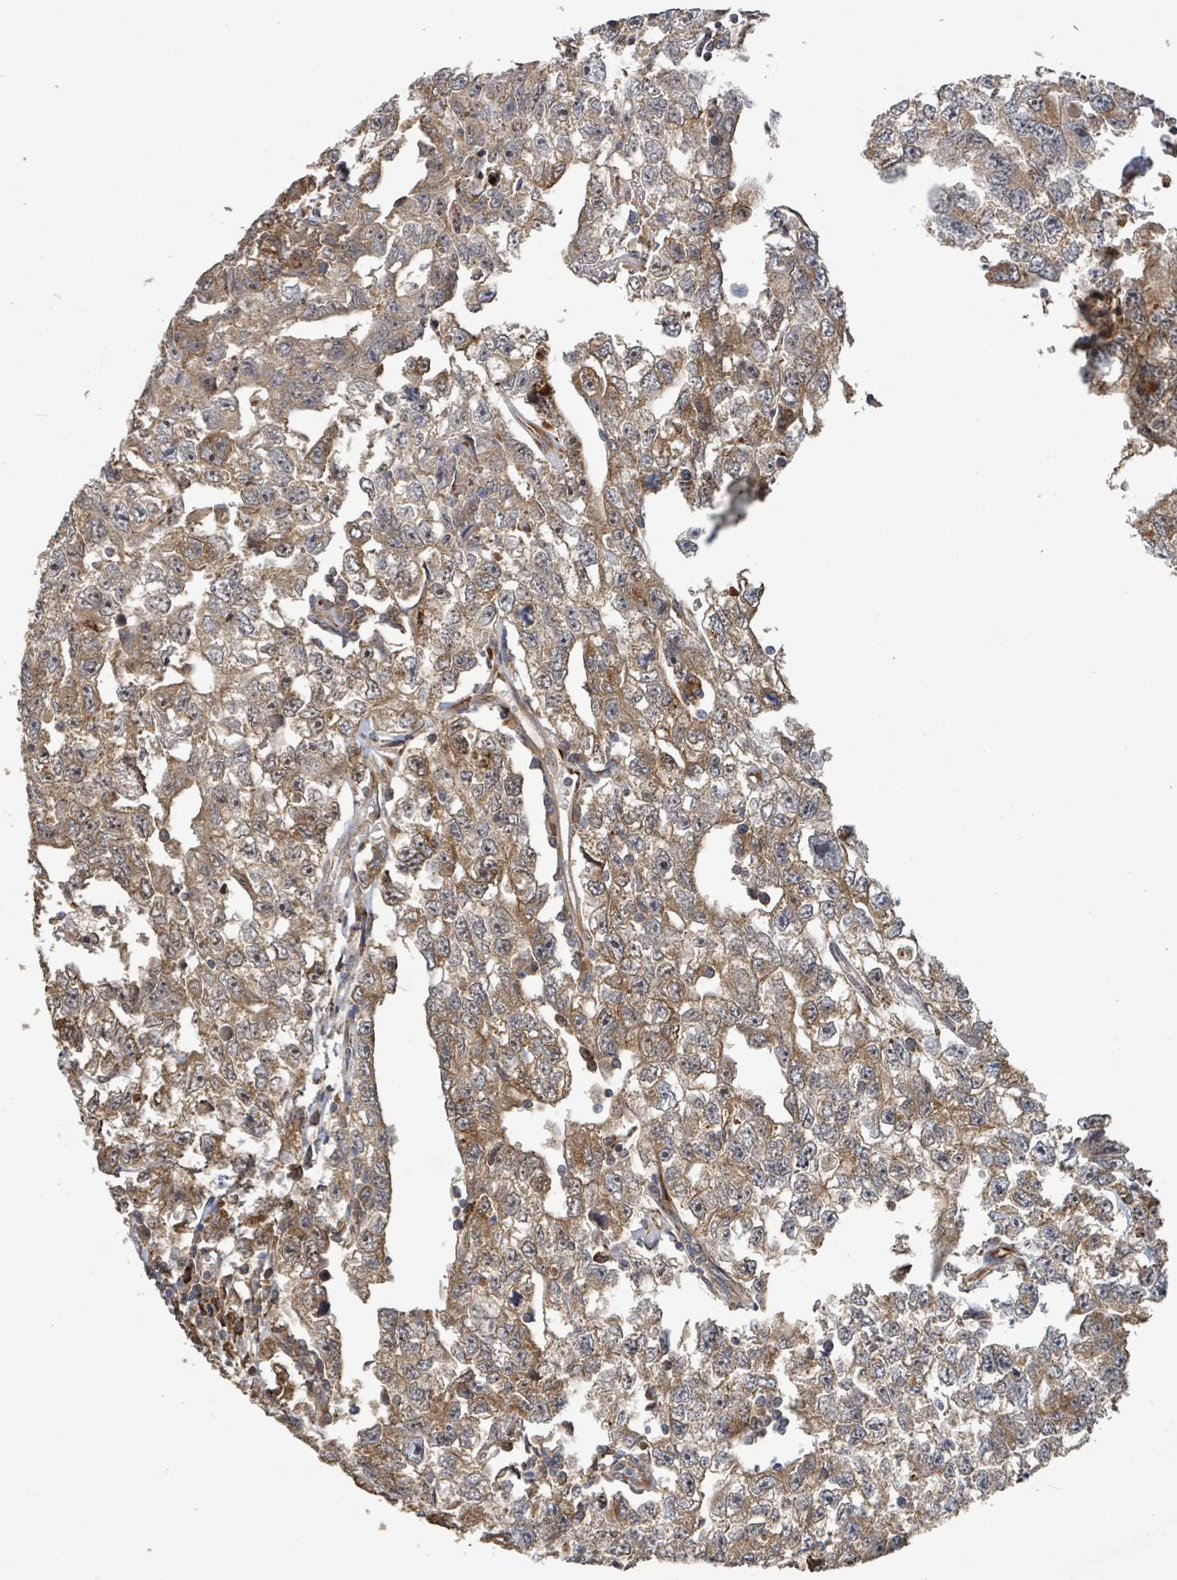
{"staining": {"intensity": "moderate", "quantity": ">75%", "location": "cytoplasmic/membranous"}, "tissue": "testis cancer", "cell_type": "Tumor cells", "image_type": "cancer", "snomed": [{"axis": "morphology", "description": "Carcinoma, Embryonal, NOS"}, {"axis": "topography", "description": "Testis"}], "caption": "IHC micrograph of embryonal carcinoma (testis) stained for a protein (brown), which exhibits medium levels of moderate cytoplasmic/membranous expression in about >75% of tumor cells.", "gene": "STARD4", "patient": {"sex": "male", "age": 22}}